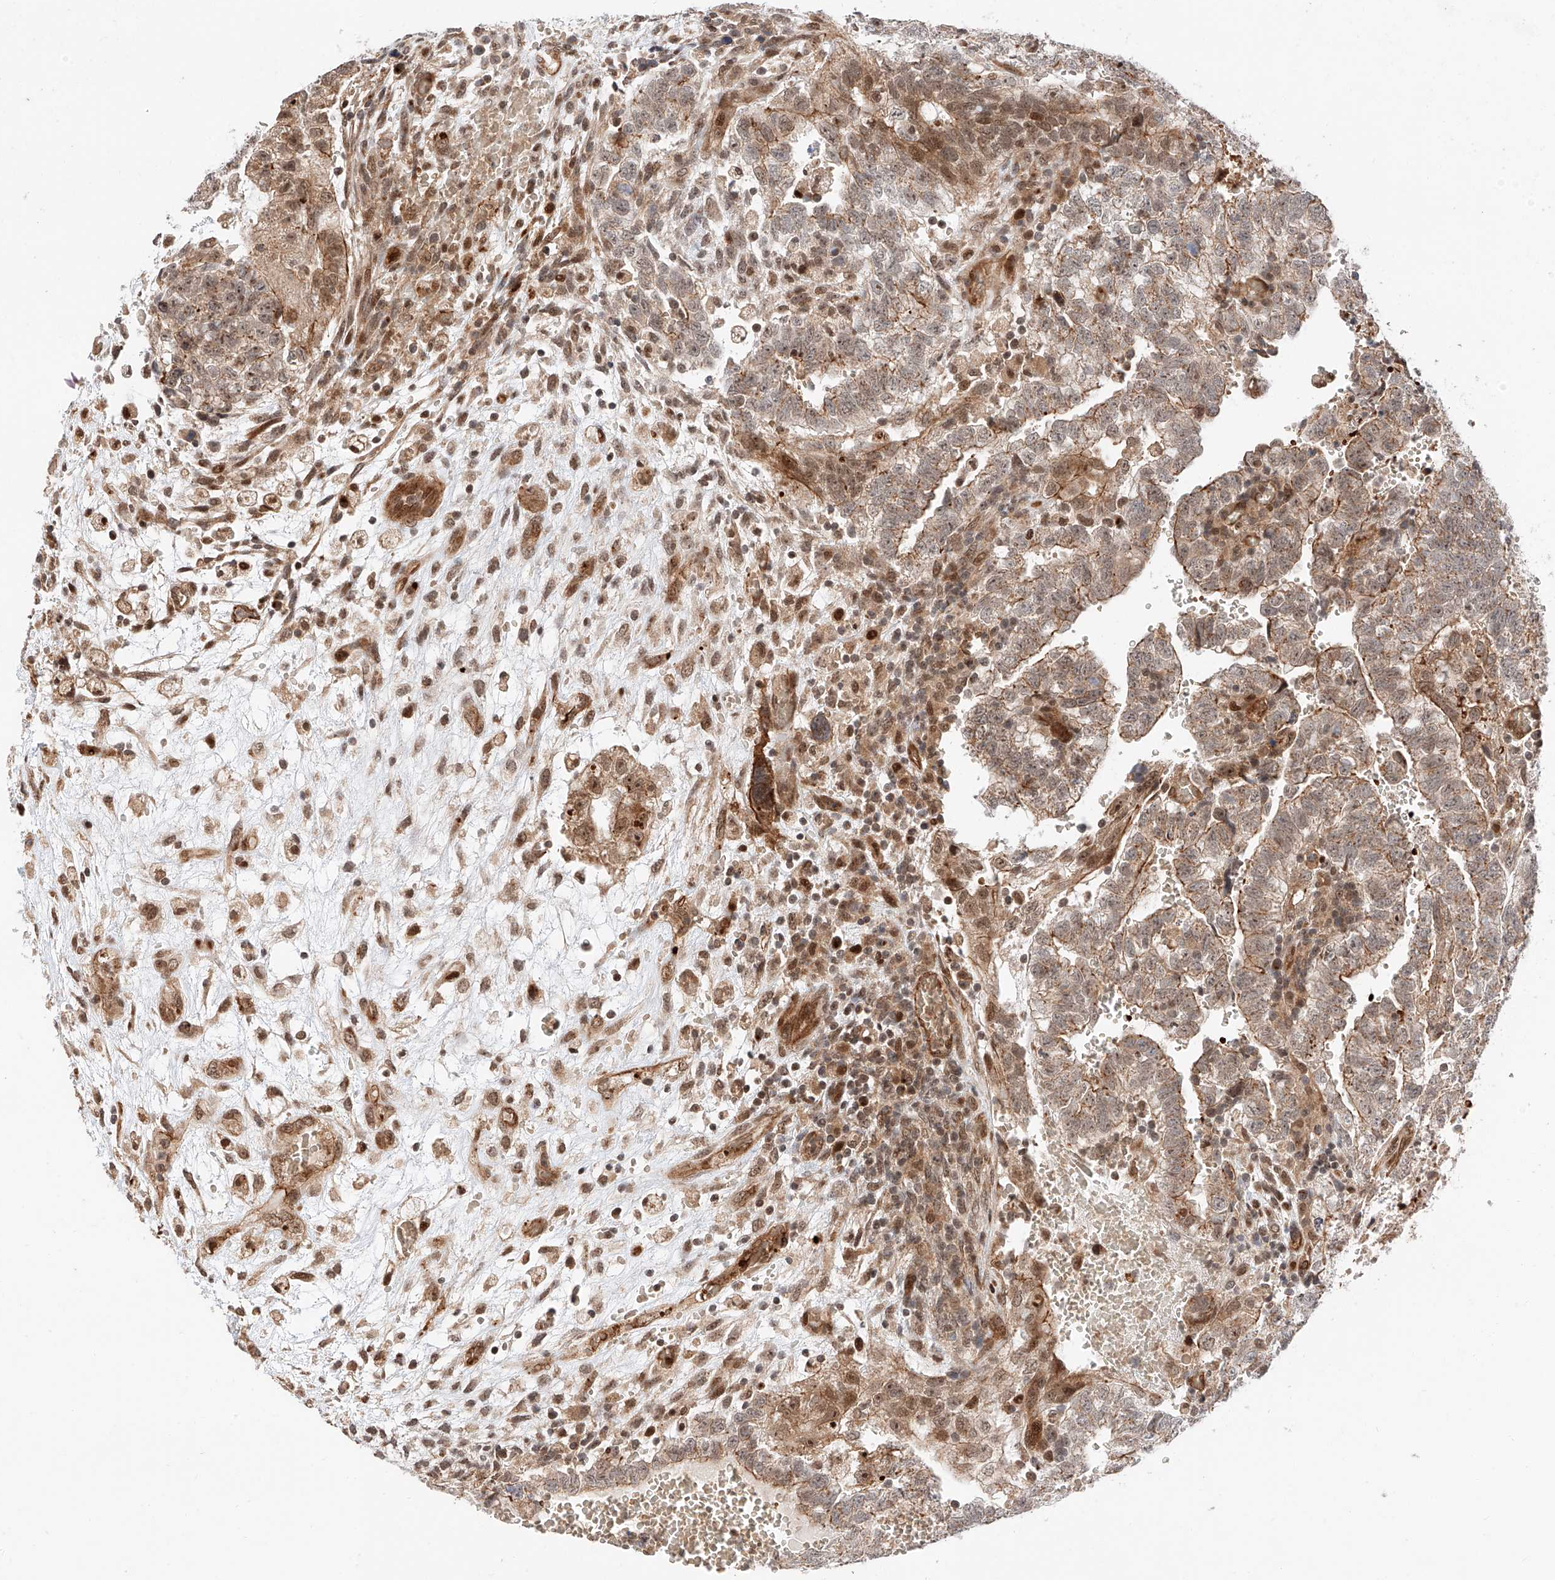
{"staining": {"intensity": "moderate", "quantity": "25%-75%", "location": "cytoplasmic/membranous"}, "tissue": "testis cancer", "cell_type": "Tumor cells", "image_type": "cancer", "snomed": [{"axis": "morphology", "description": "Carcinoma, Embryonal, NOS"}, {"axis": "topography", "description": "Testis"}], "caption": "The immunohistochemical stain highlights moderate cytoplasmic/membranous positivity in tumor cells of testis embryonal carcinoma tissue.", "gene": "THTPA", "patient": {"sex": "male", "age": 37}}